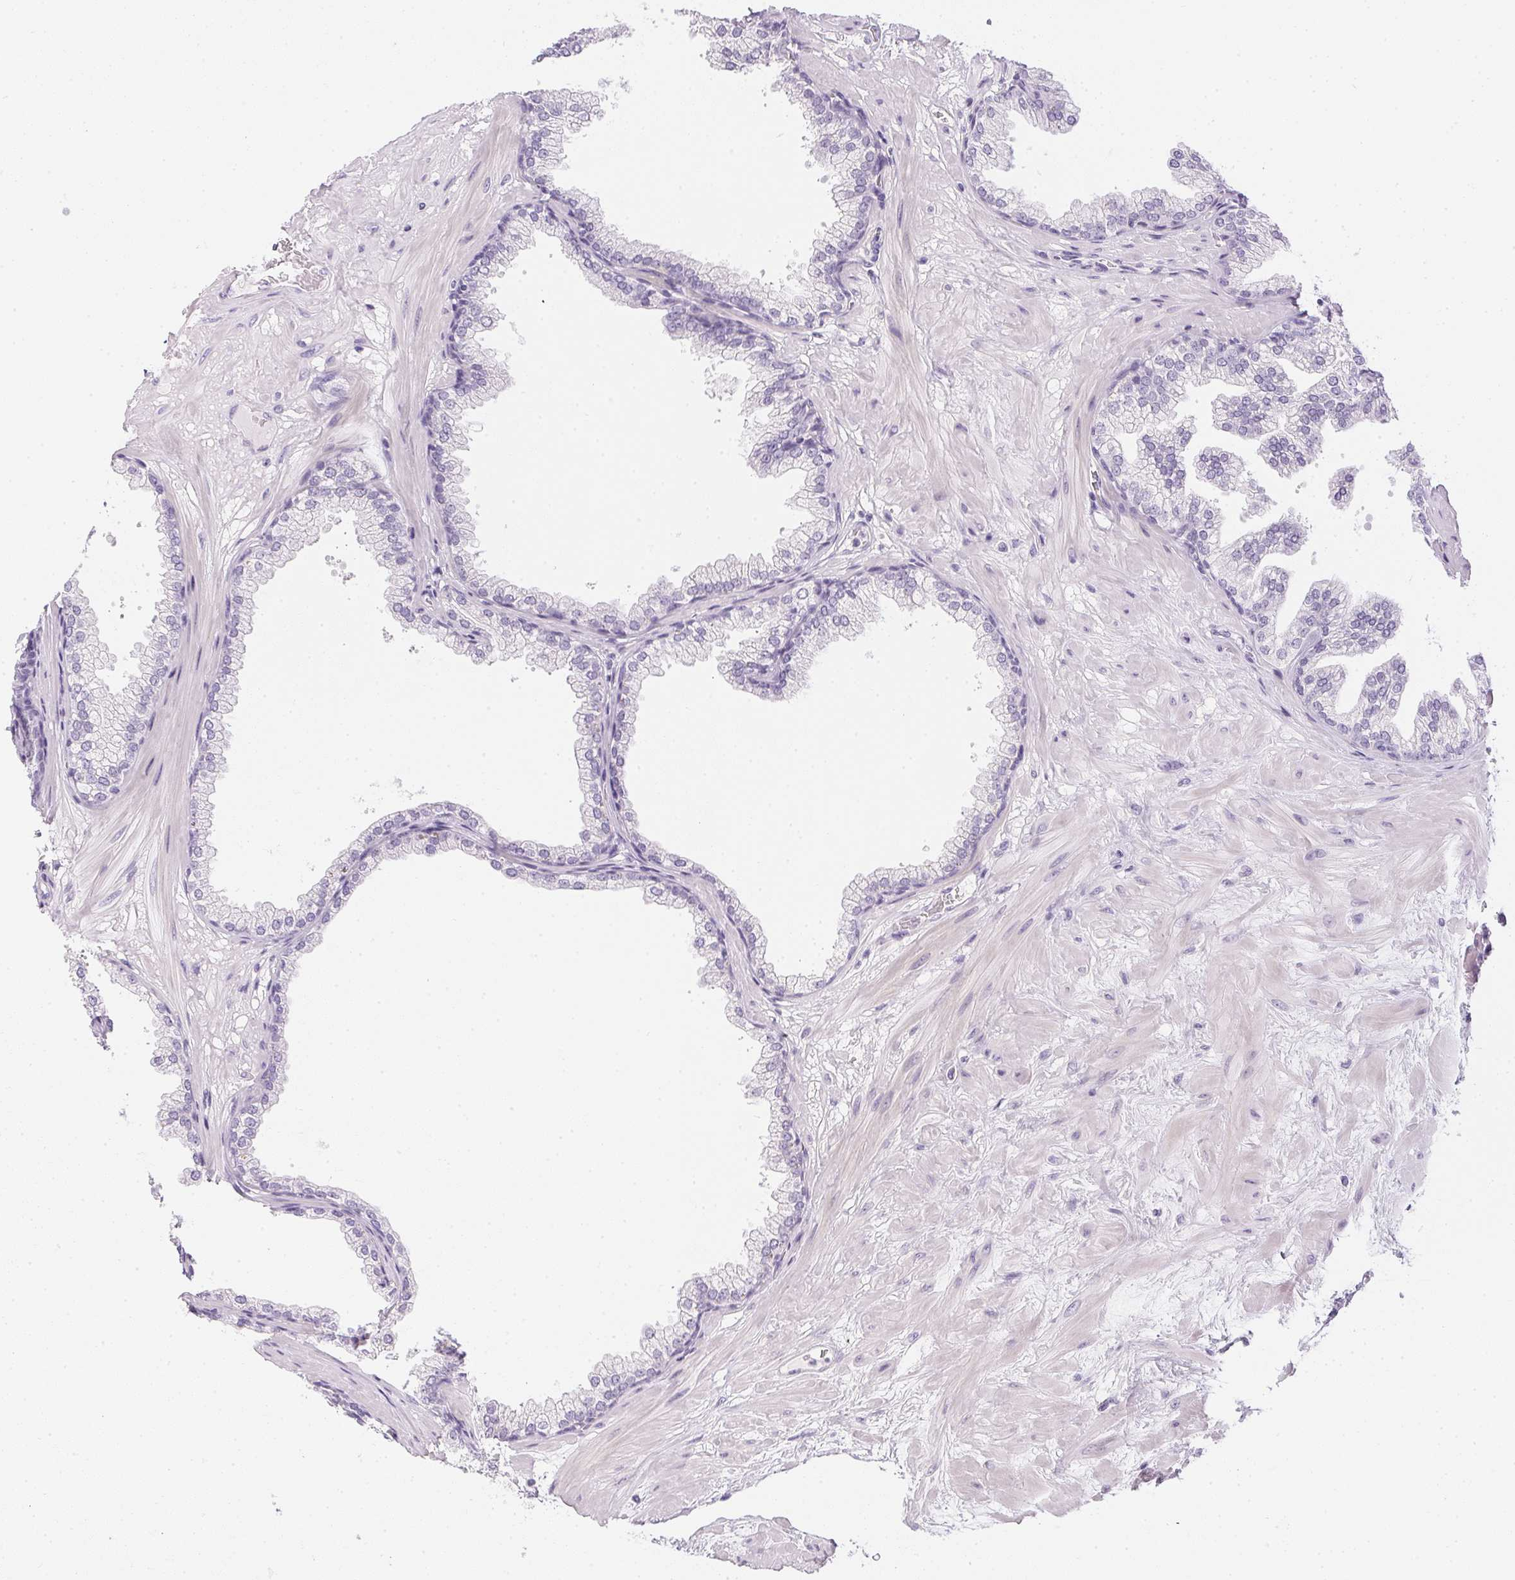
{"staining": {"intensity": "negative", "quantity": "none", "location": "none"}, "tissue": "prostate", "cell_type": "Glandular cells", "image_type": "normal", "snomed": [{"axis": "morphology", "description": "Normal tissue, NOS"}, {"axis": "topography", "description": "Prostate"}], "caption": "A high-resolution image shows IHC staining of benign prostate, which reveals no significant staining in glandular cells.", "gene": "PPY", "patient": {"sex": "male", "age": 37}}